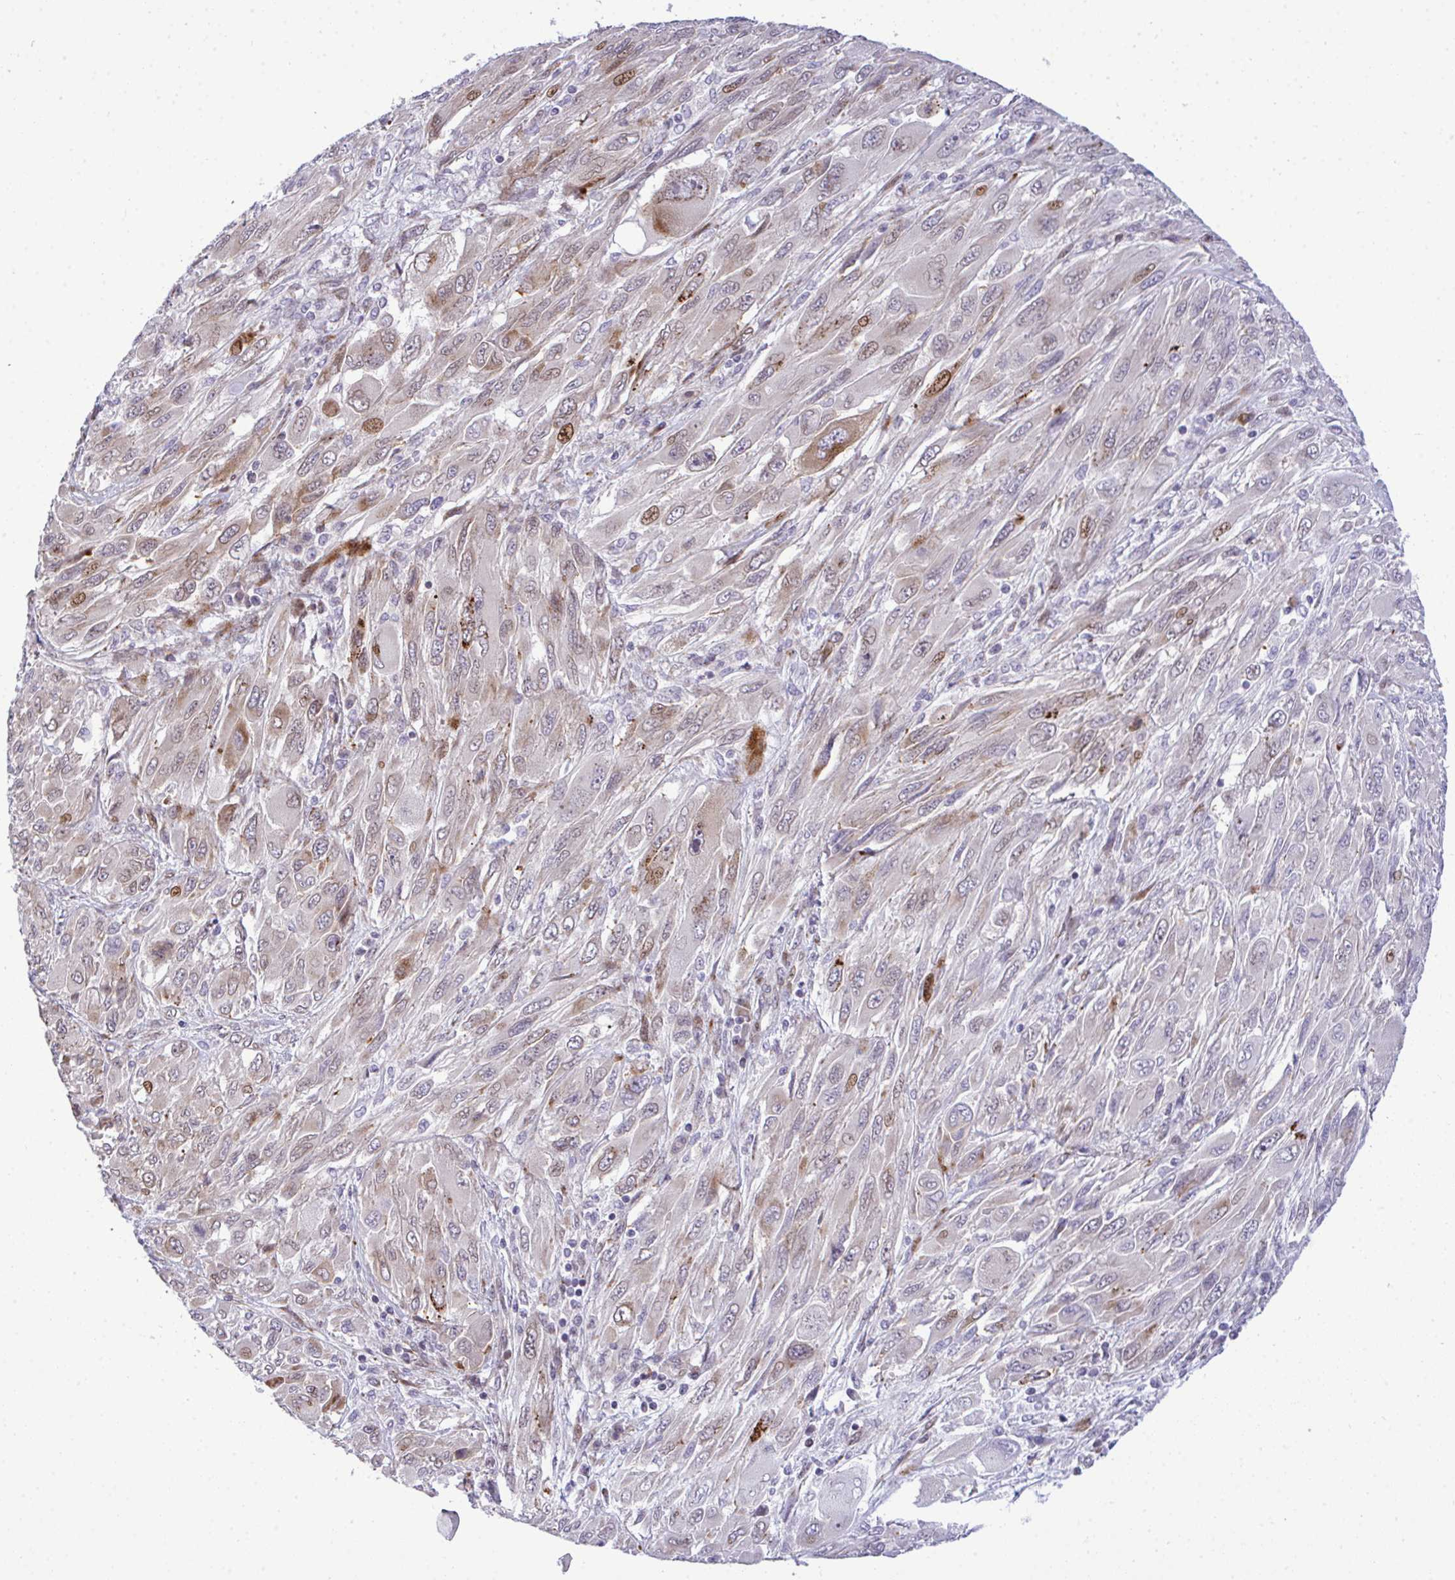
{"staining": {"intensity": "moderate", "quantity": "<25%", "location": "cytoplasmic/membranous,nuclear"}, "tissue": "melanoma", "cell_type": "Tumor cells", "image_type": "cancer", "snomed": [{"axis": "morphology", "description": "Malignant melanoma, NOS"}, {"axis": "topography", "description": "Skin"}], "caption": "High-power microscopy captured an immunohistochemistry image of malignant melanoma, revealing moderate cytoplasmic/membranous and nuclear staining in approximately <25% of tumor cells. (DAB IHC, brown staining for protein, blue staining for nuclei).", "gene": "CASTOR2", "patient": {"sex": "female", "age": 91}}